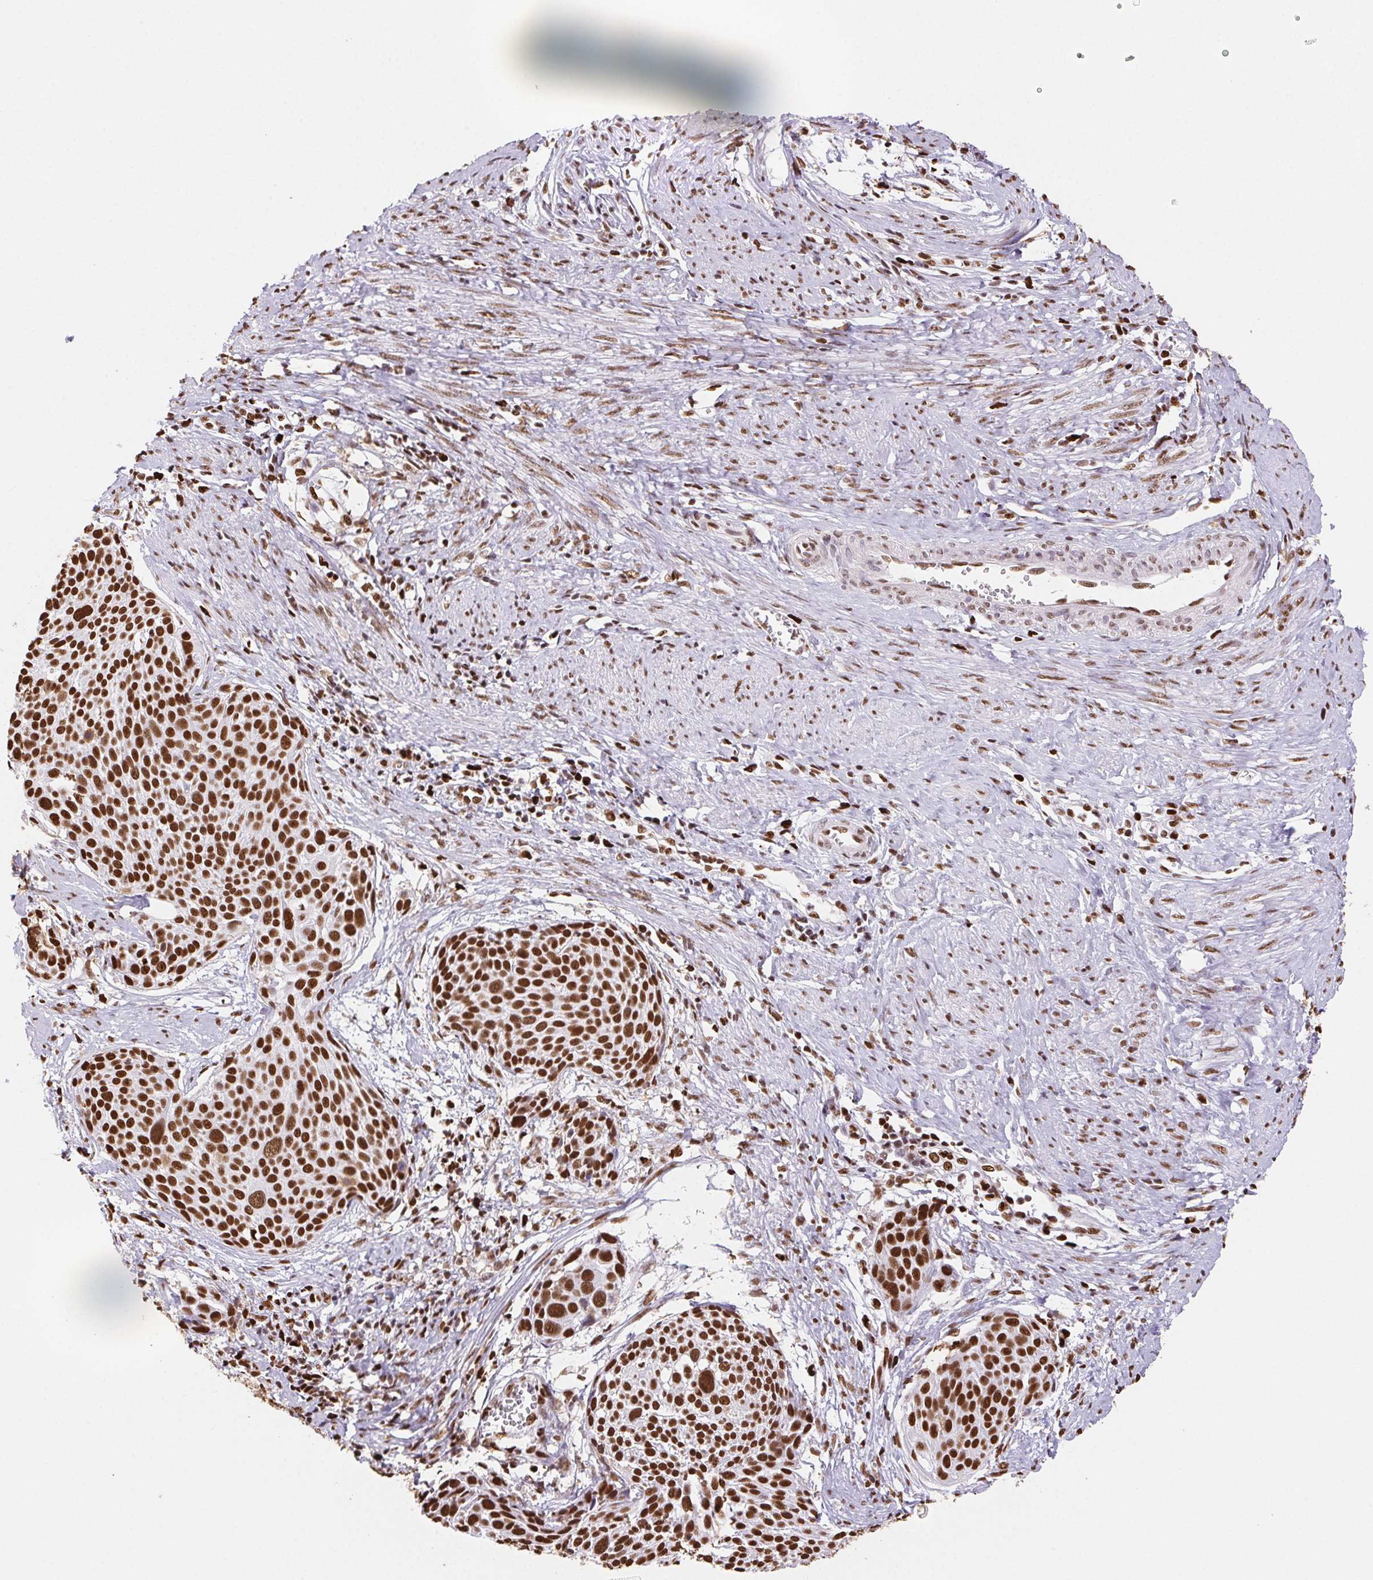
{"staining": {"intensity": "strong", "quantity": ">75%", "location": "nuclear"}, "tissue": "cervical cancer", "cell_type": "Tumor cells", "image_type": "cancer", "snomed": [{"axis": "morphology", "description": "Squamous cell carcinoma, NOS"}, {"axis": "topography", "description": "Cervix"}], "caption": "Human squamous cell carcinoma (cervical) stained for a protein (brown) reveals strong nuclear positive positivity in about >75% of tumor cells.", "gene": "SET", "patient": {"sex": "female", "age": 39}}